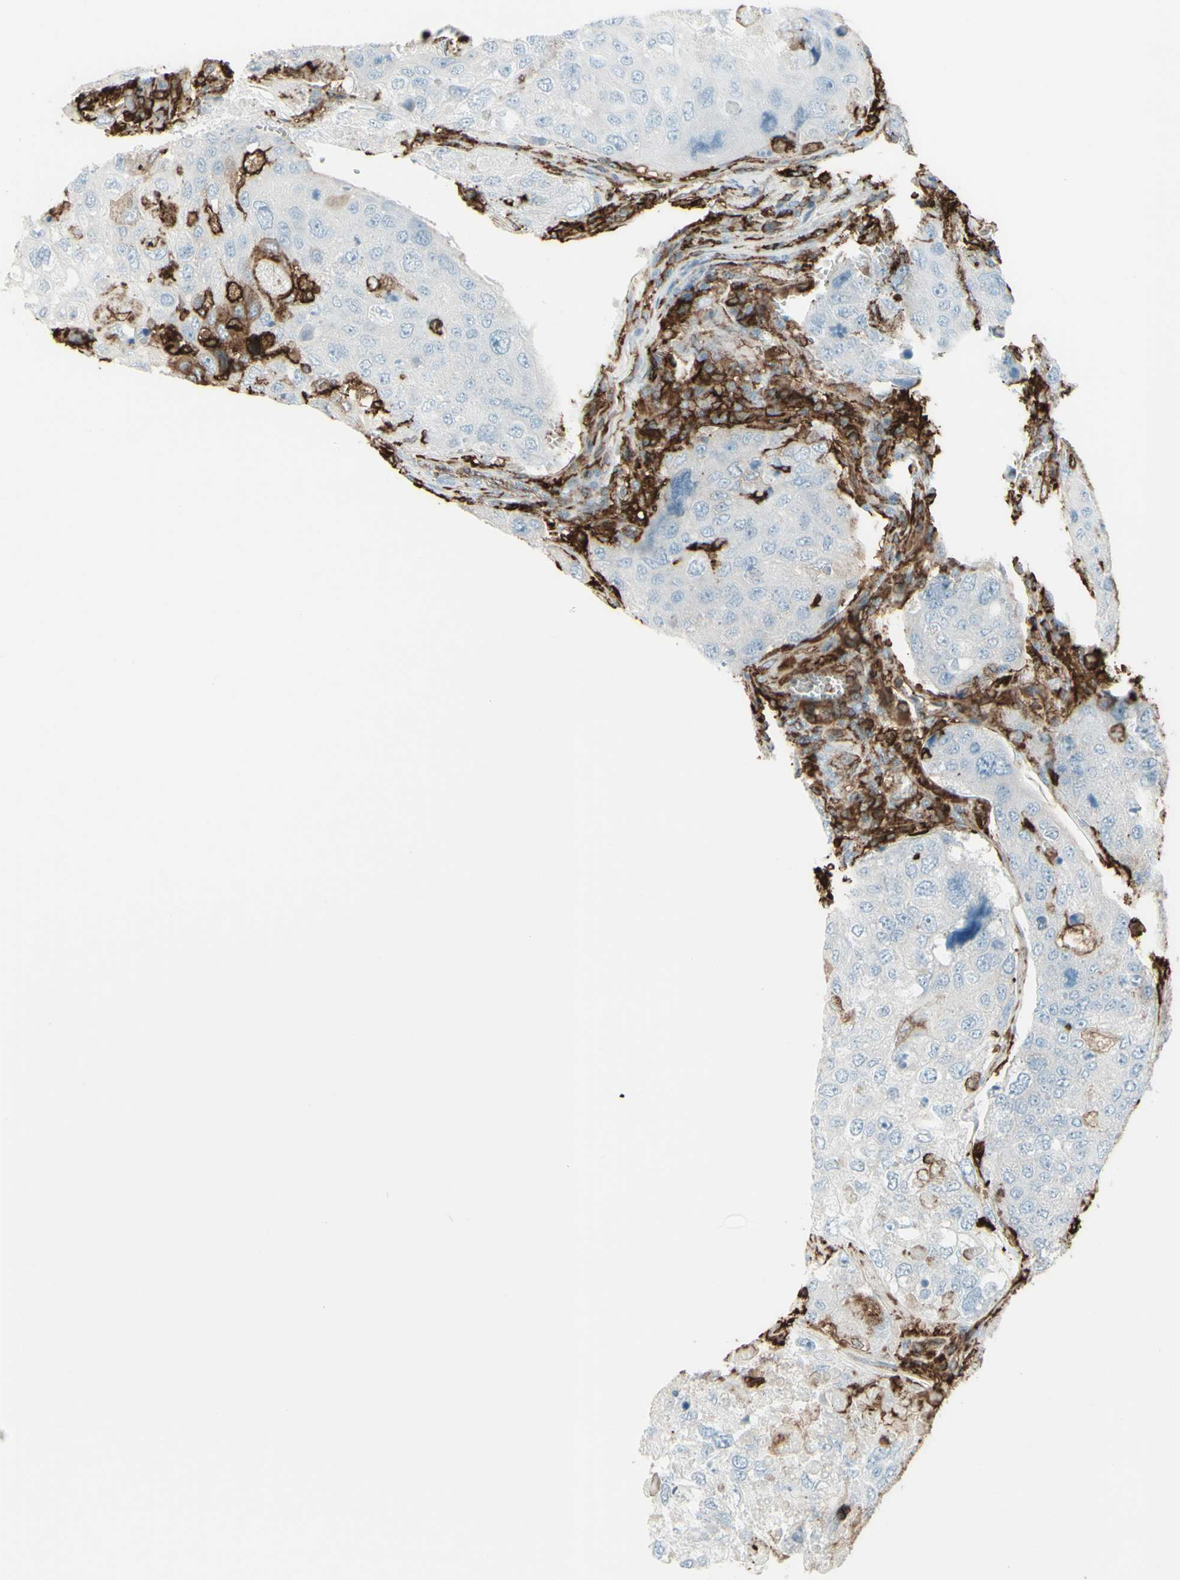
{"staining": {"intensity": "negative", "quantity": "none", "location": "none"}, "tissue": "urothelial cancer", "cell_type": "Tumor cells", "image_type": "cancer", "snomed": [{"axis": "morphology", "description": "Urothelial carcinoma, High grade"}, {"axis": "topography", "description": "Lymph node"}, {"axis": "topography", "description": "Urinary bladder"}], "caption": "An immunohistochemistry histopathology image of urothelial cancer is shown. There is no staining in tumor cells of urothelial cancer.", "gene": "HLA-DPB1", "patient": {"sex": "male", "age": 51}}